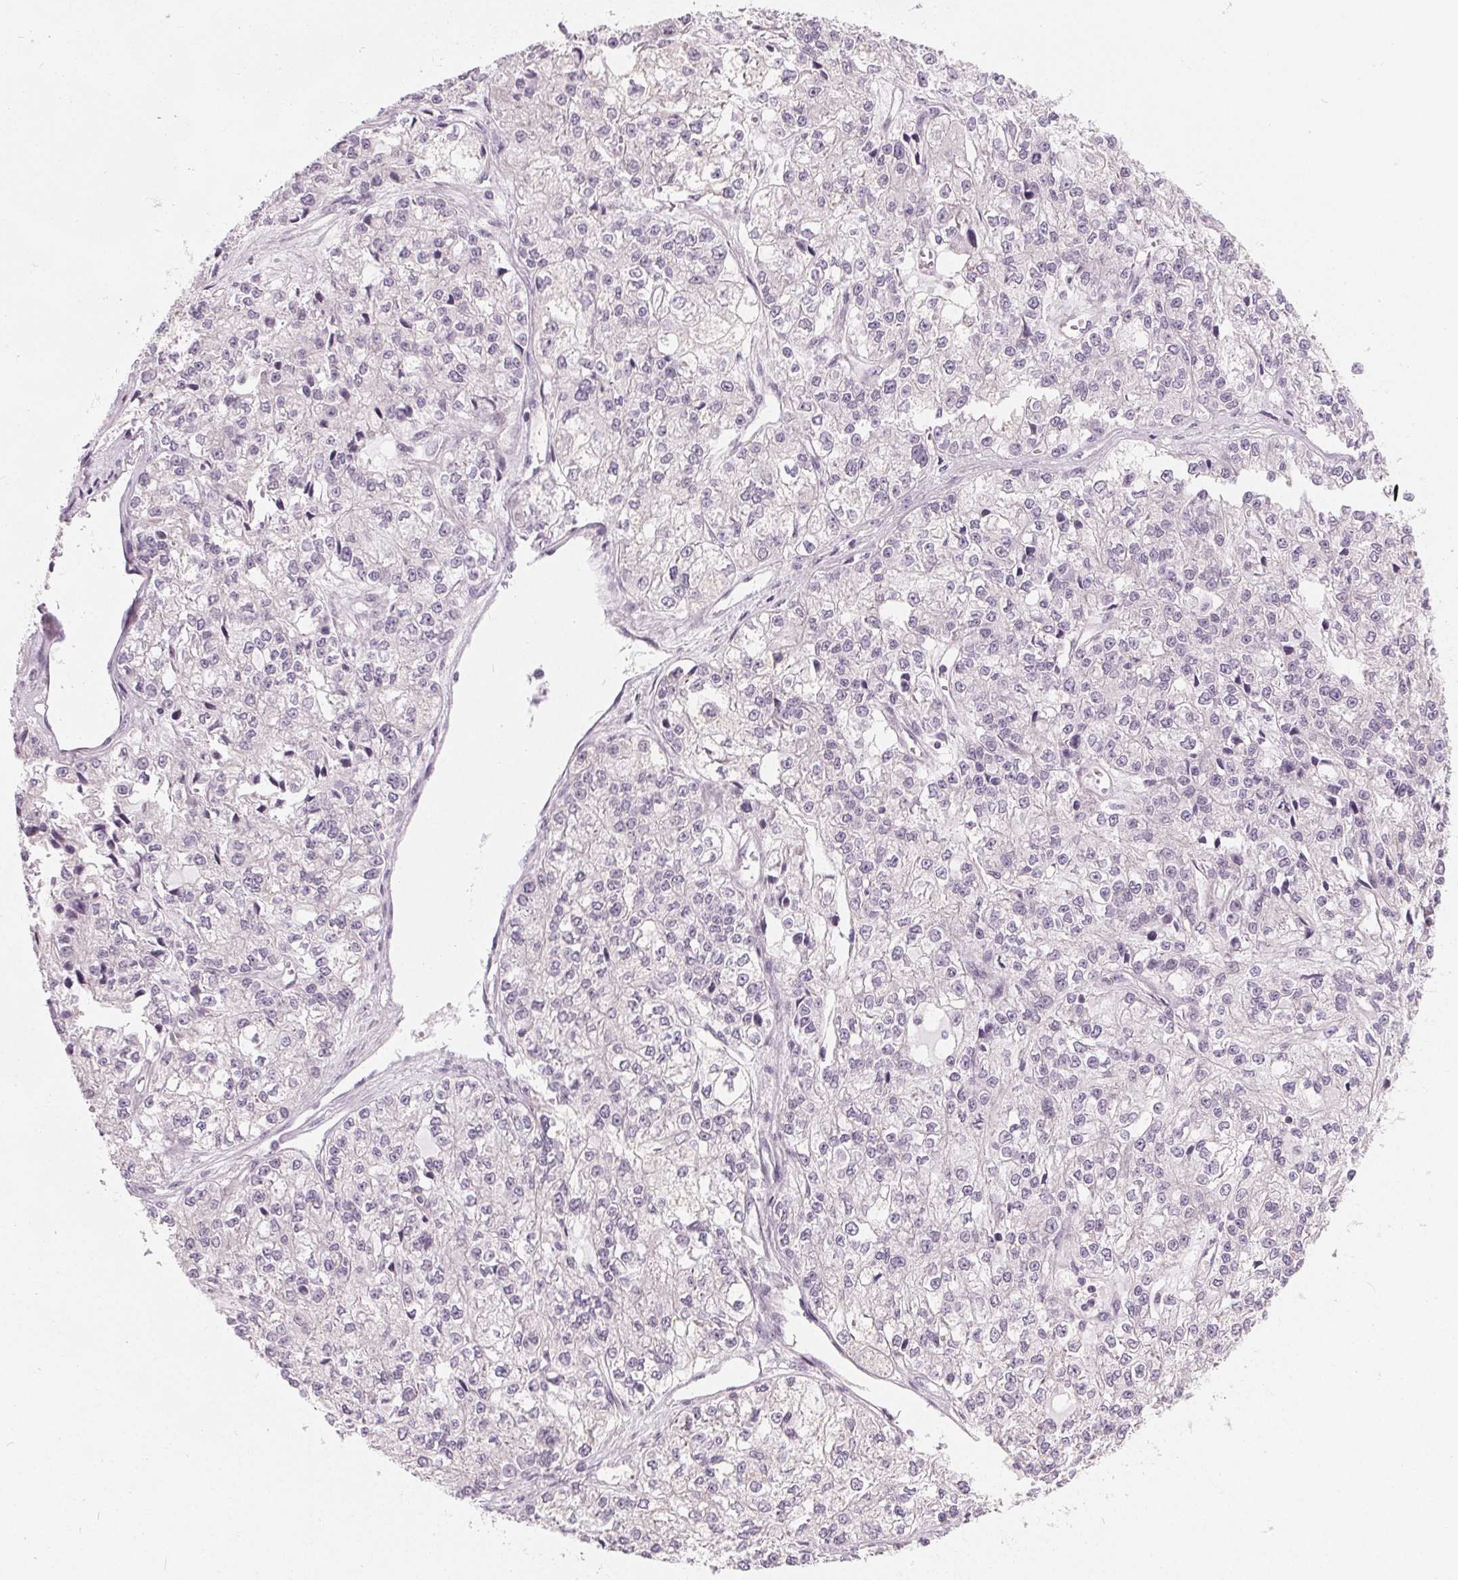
{"staining": {"intensity": "negative", "quantity": "none", "location": "none"}, "tissue": "ovarian cancer", "cell_type": "Tumor cells", "image_type": "cancer", "snomed": [{"axis": "morphology", "description": "Carcinoma, endometroid"}, {"axis": "topography", "description": "Ovary"}], "caption": "This is an IHC image of human endometroid carcinoma (ovarian). There is no staining in tumor cells.", "gene": "HOPX", "patient": {"sex": "female", "age": 64}}